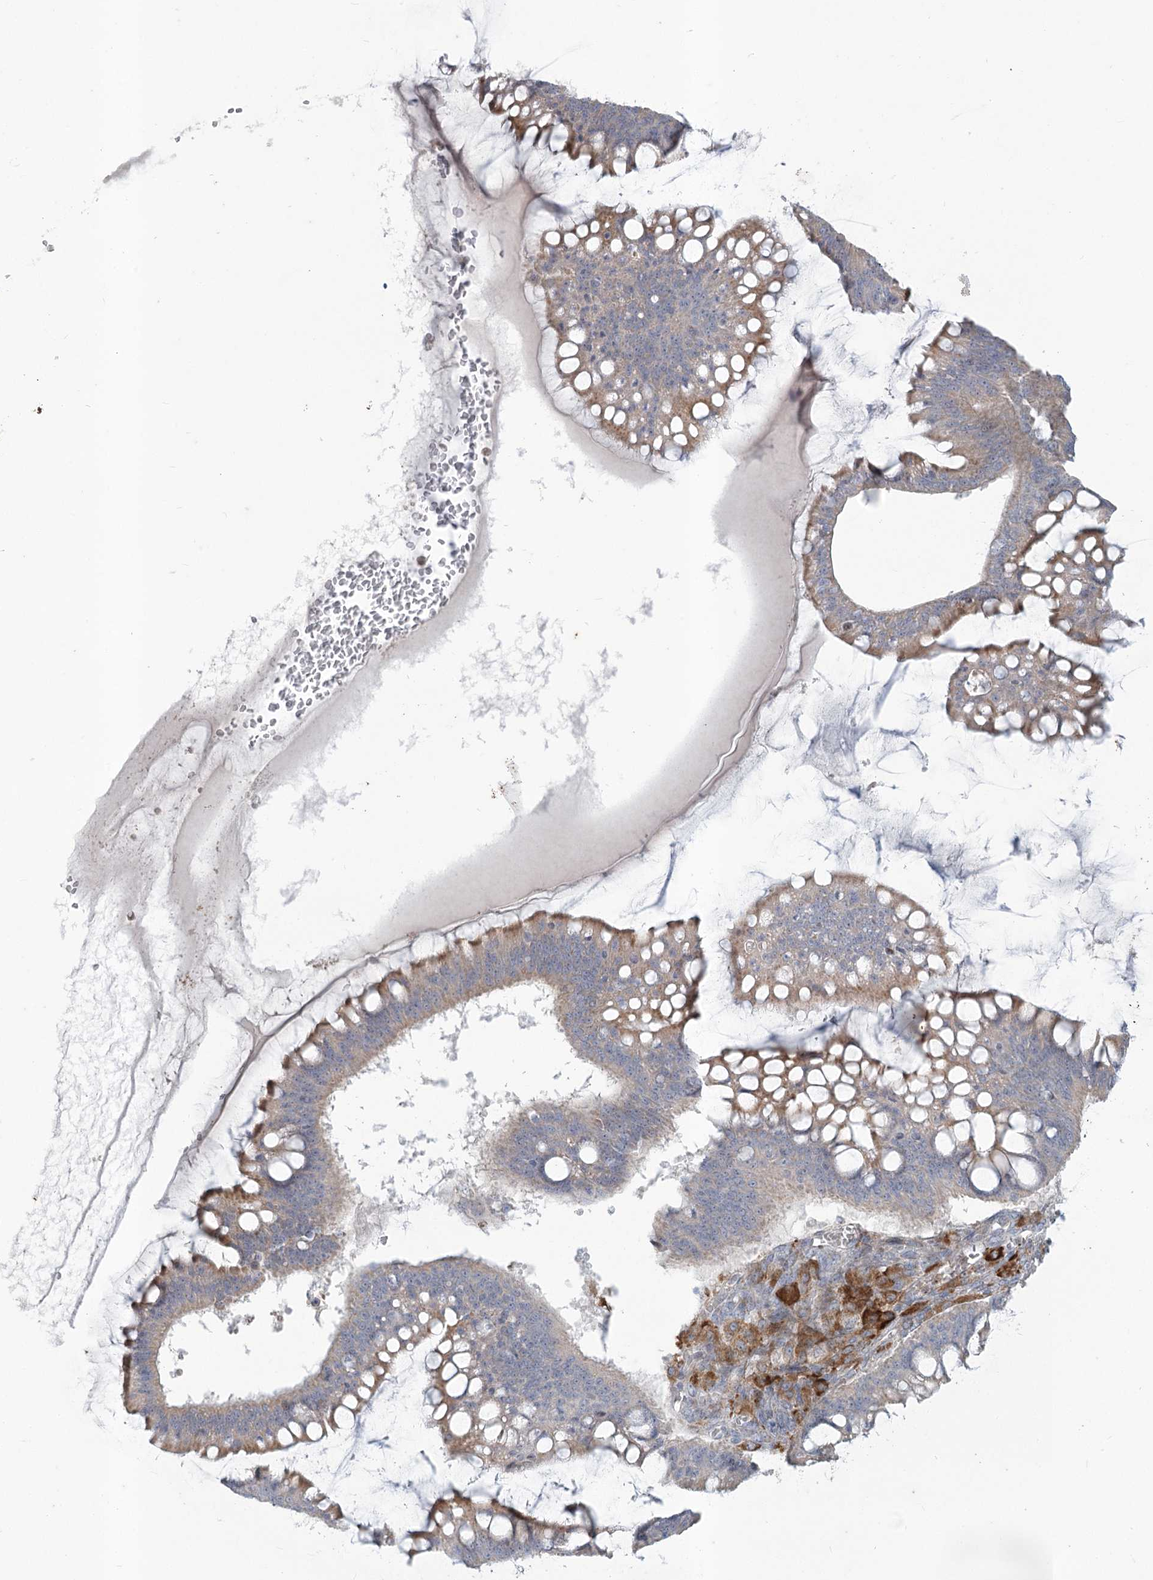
{"staining": {"intensity": "moderate", "quantity": "<25%", "location": "cytoplasmic/membranous"}, "tissue": "ovarian cancer", "cell_type": "Tumor cells", "image_type": "cancer", "snomed": [{"axis": "morphology", "description": "Cystadenocarcinoma, mucinous, NOS"}, {"axis": "topography", "description": "Ovary"}], "caption": "Human ovarian cancer (mucinous cystadenocarcinoma) stained with a brown dye demonstrates moderate cytoplasmic/membranous positive positivity in about <25% of tumor cells.", "gene": "MTG1", "patient": {"sex": "female", "age": 73}}